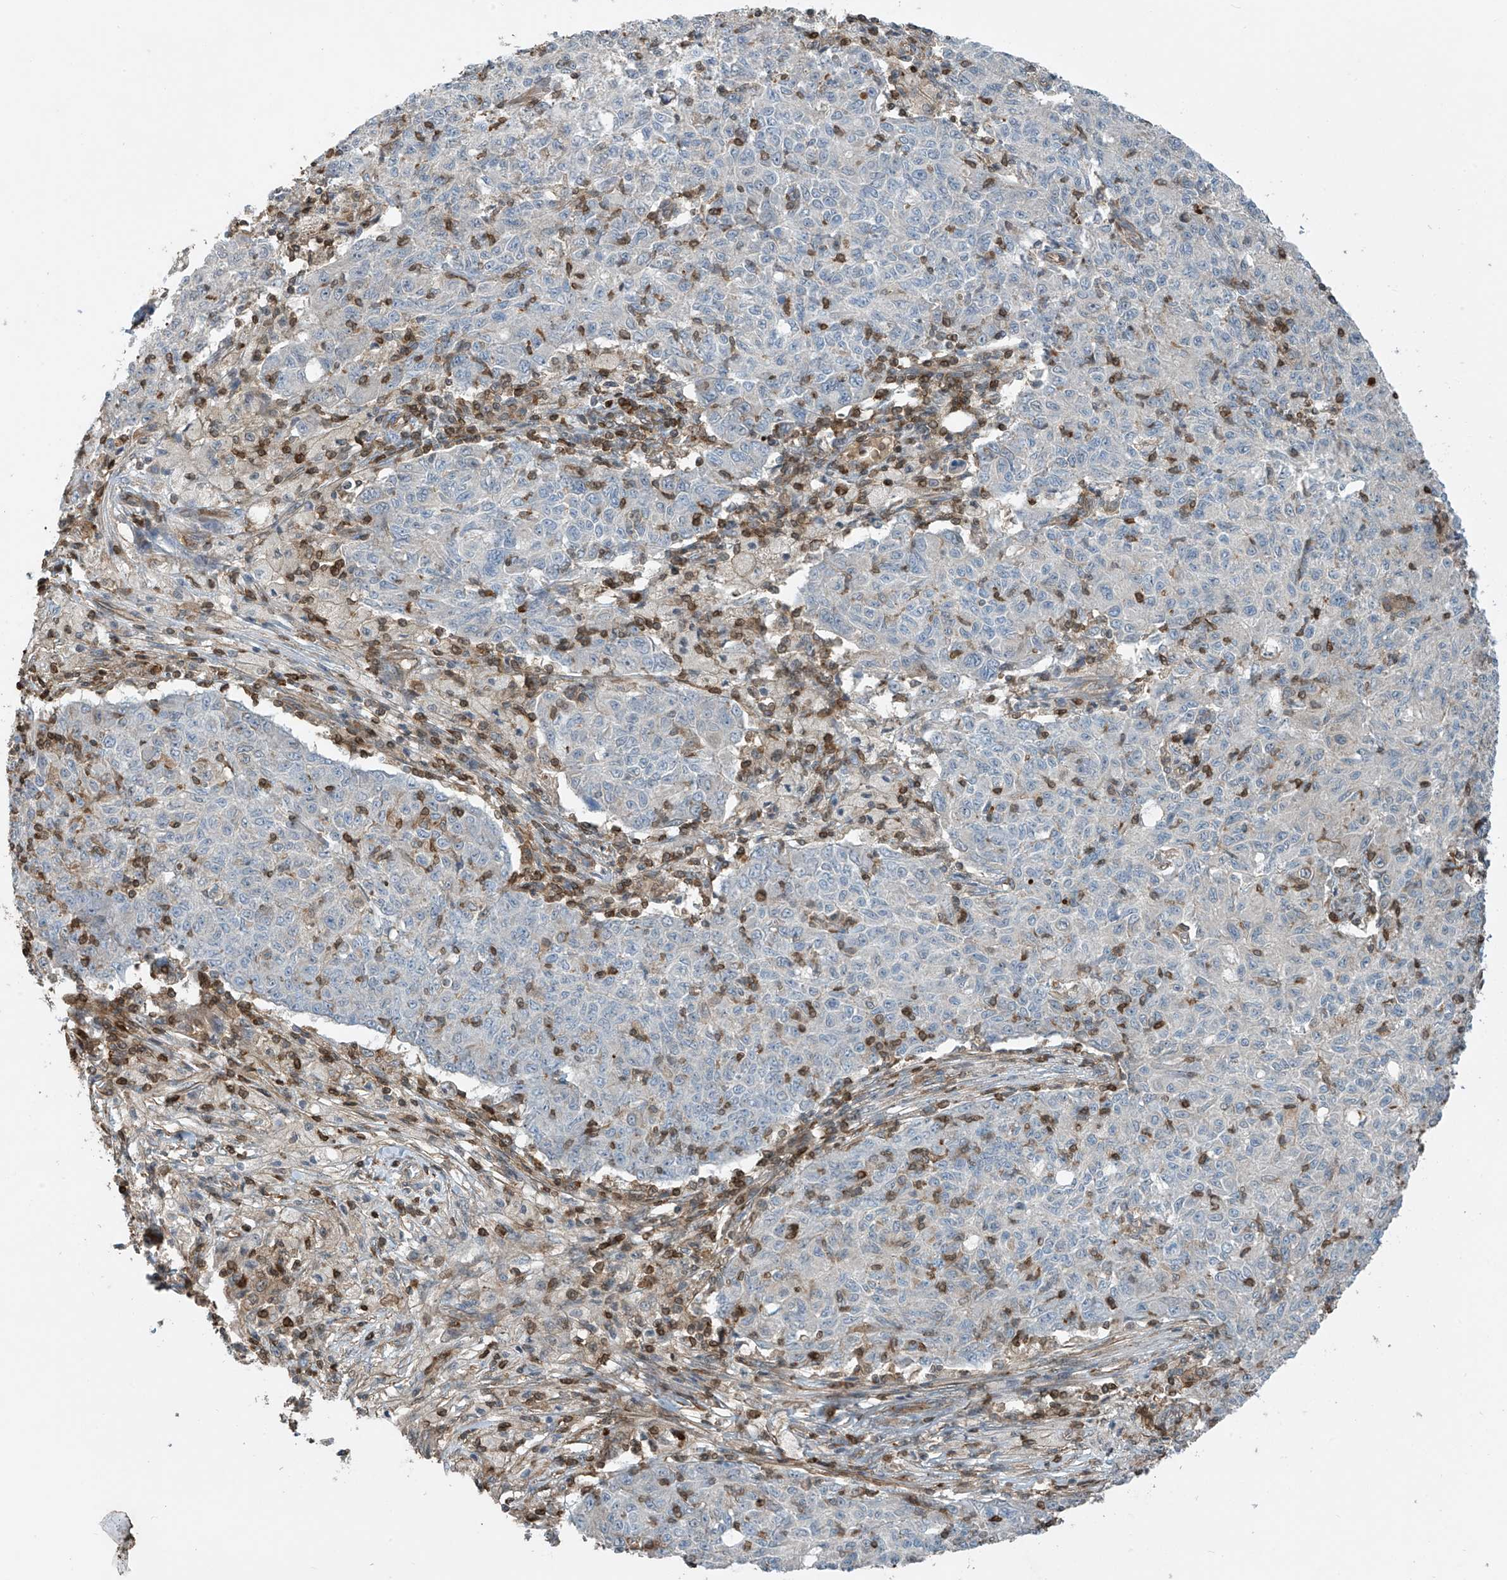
{"staining": {"intensity": "negative", "quantity": "none", "location": "none"}, "tissue": "ovarian cancer", "cell_type": "Tumor cells", "image_type": "cancer", "snomed": [{"axis": "morphology", "description": "Carcinoma, endometroid"}, {"axis": "topography", "description": "Ovary"}], "caption": "An image of human ovarian endometroid carcinoma is negative for staining in tumor cells.", "gene": "SH3BGRL3", "patient": {"sex": "female", "age": 42}}